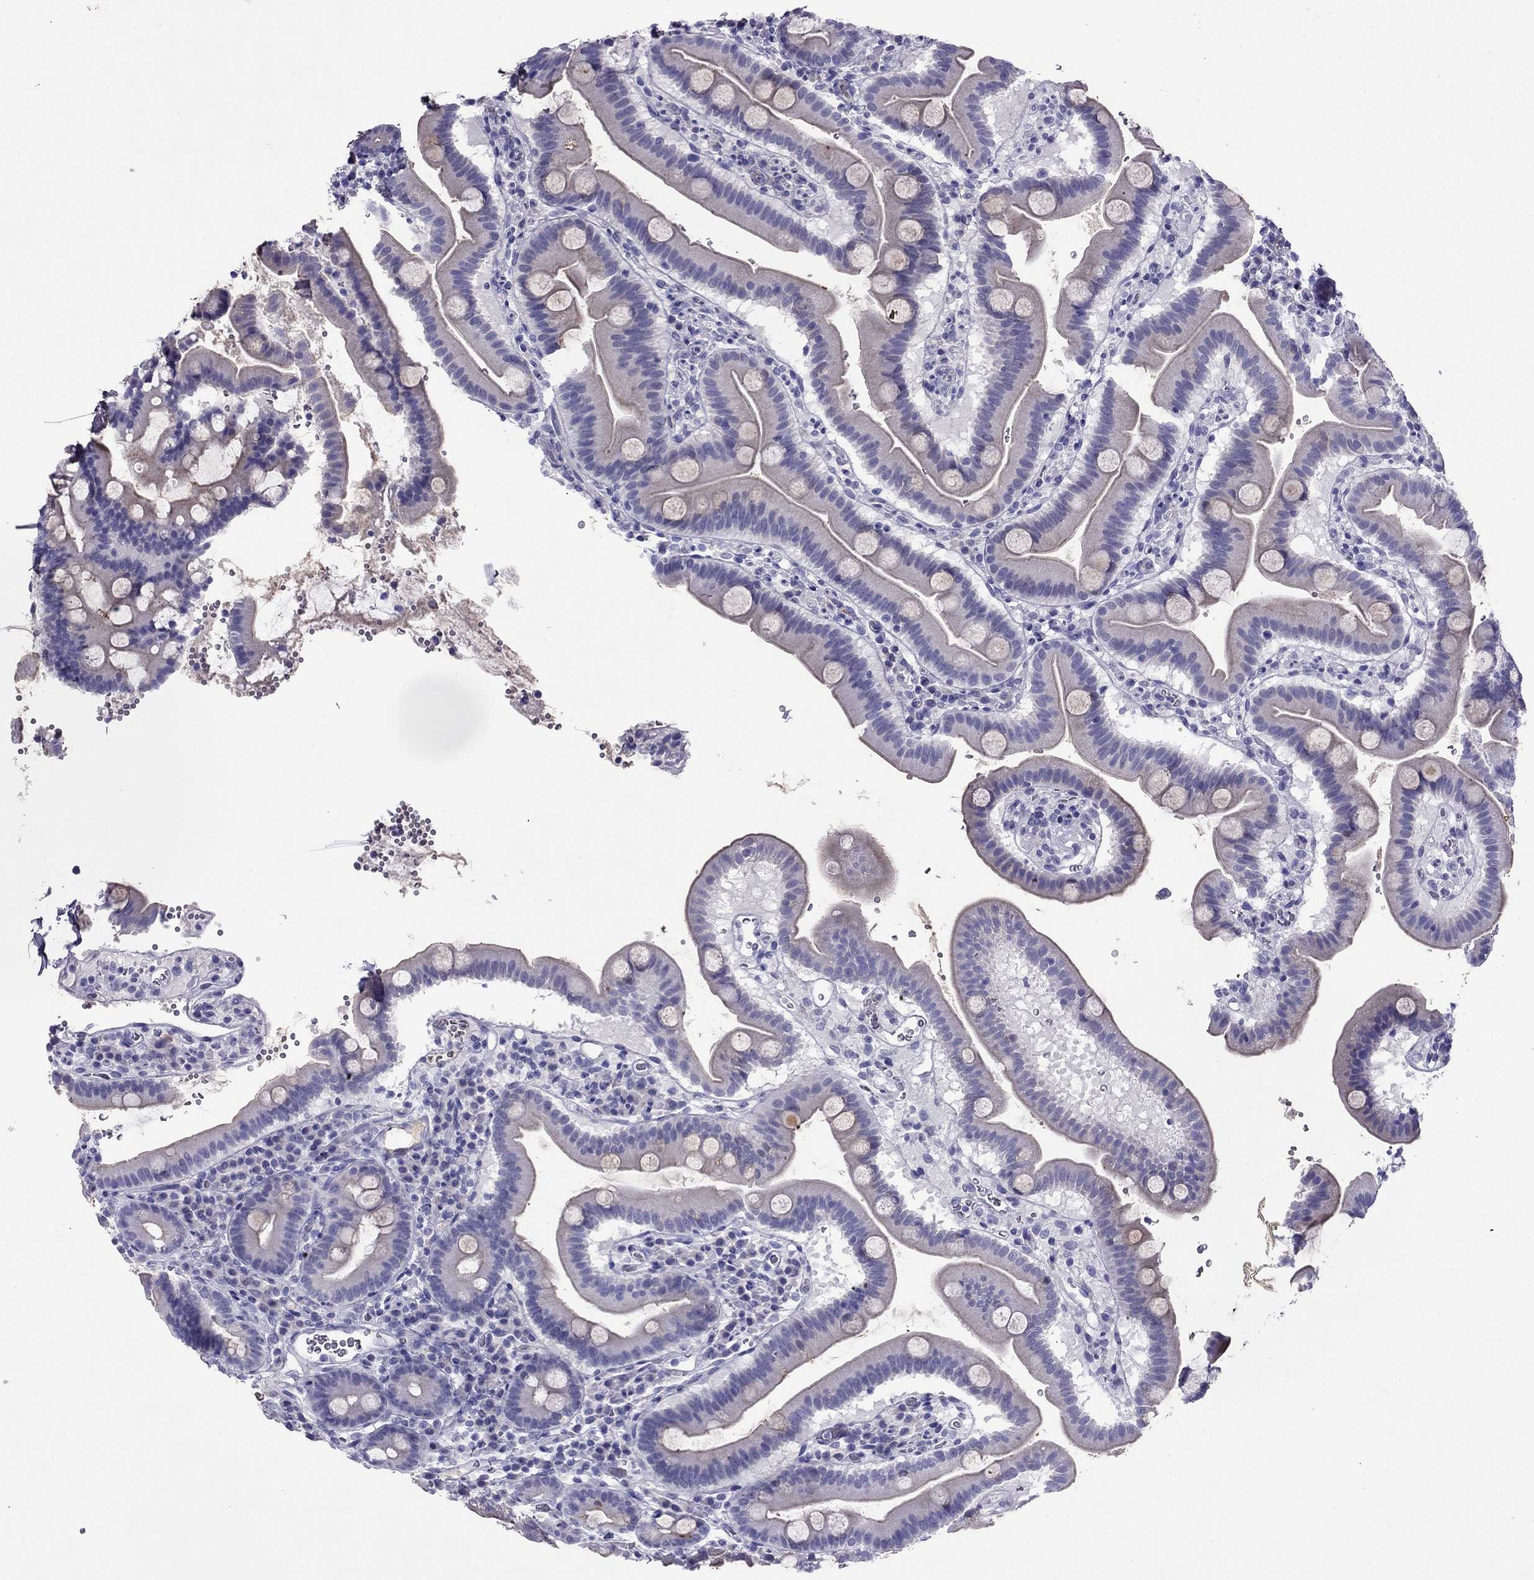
{"staining": {"intensity": "negative", "quantity": "none", "location": "none"}, "tissue": "duodenum", "cell_type": "Glandular cells", "image_type": "normal", "snomed": [{"axis": "morphology", "description": "Normal tissue, NOS"}, {"axis": "topography", "description": "Duodenum"}], "caption": "Immunohistochemical staining of benign human duodenum demonstrates no significant positivity in glandular cells.", "gene": "TBC1D21", "patient": {"sex": "male", "age": 59}}